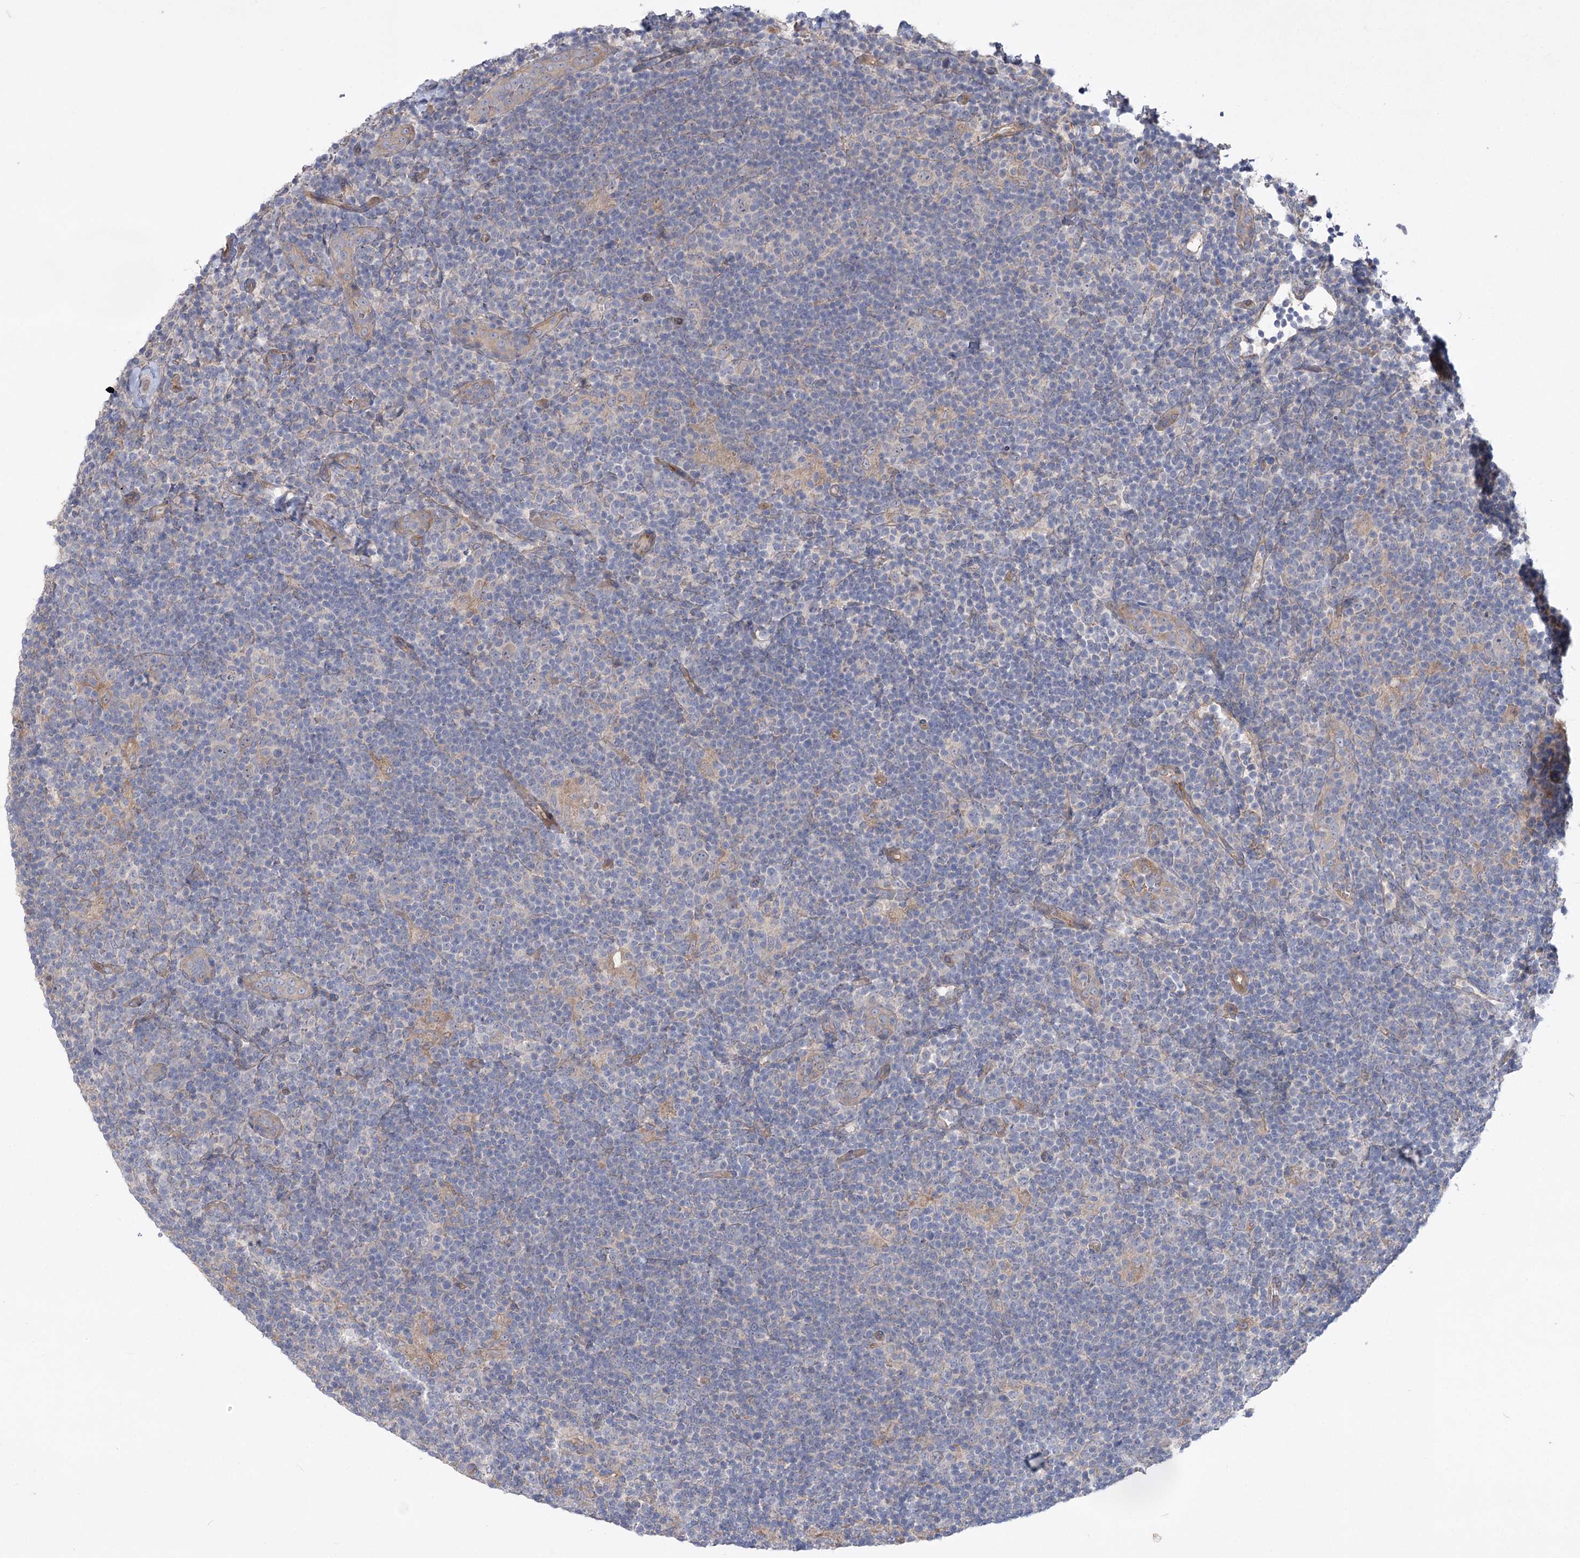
{"staining": {"intensity": "negative", "quantity": "none", "location": "none"}, "tissue": "lymphoma", "cell_type": "Tumor cells", "image_type": "cancer", "snomed": [{"axis": "morphology", "description": "Hodgkin's disease, NOS"}, {"axis": "topography", "description": "Lymph node"}], "caption": "Tumor cells are negative for brown protein staining in Hodgkin's disease.", "gene": "RIN2", "patient": {"sex": "female", "age": 57}}